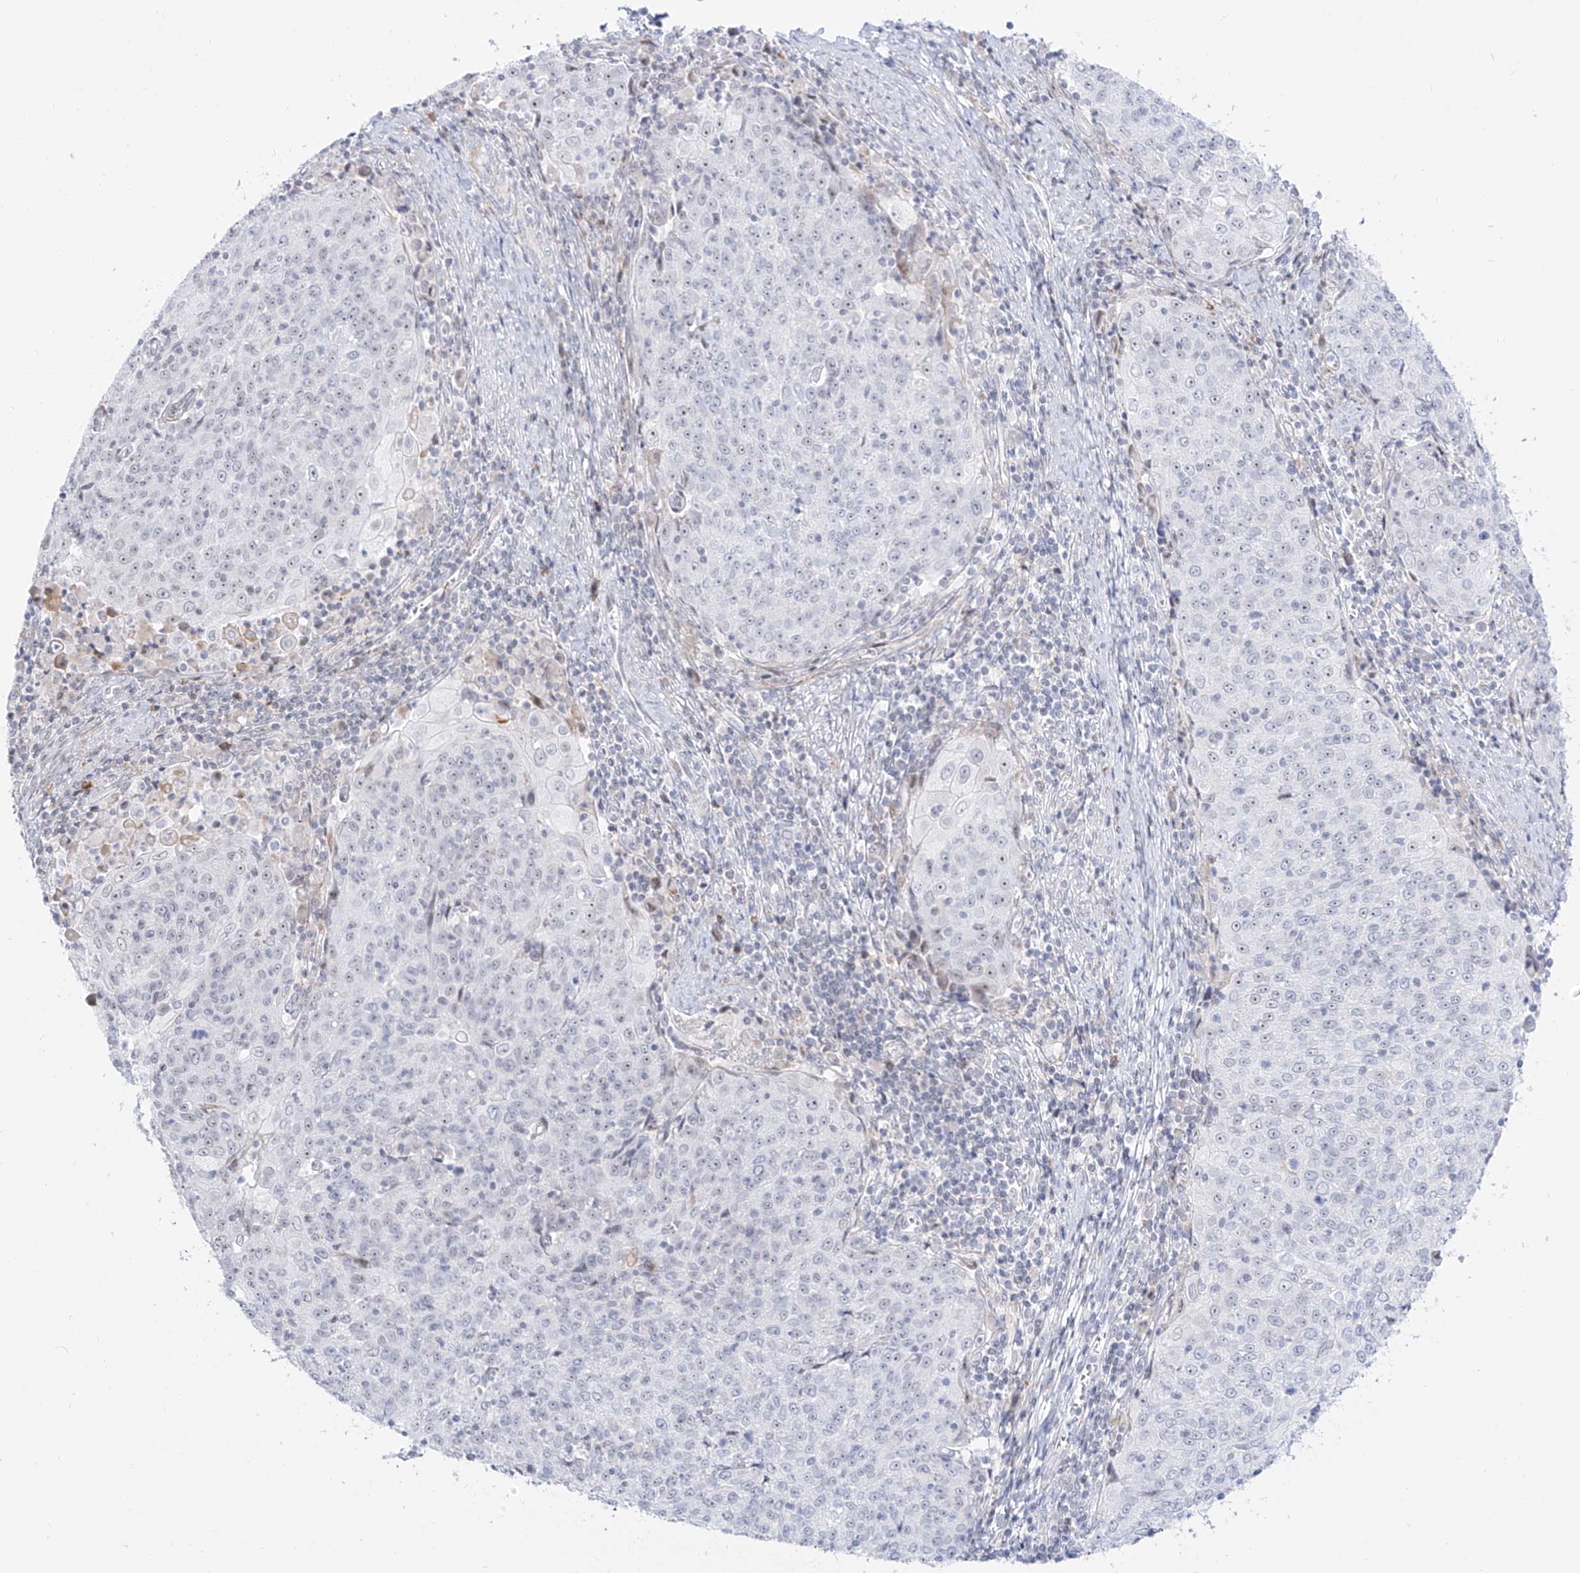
{"staining": {"intensity": "negative", "quantity": "none", "location": "none"}, "tissue": "cervical cancer", "cell_type": "Tumor cells", "image_type": "cancer", "snomed": [{"axis": "morphology", "description": "Squamous cell carcinoma, NOS"}, {"axis": "topography", "description": "Cervix"}], "caption": "A micrograph of human squamous cell carcinoma (cervical) is negative for staining in tumor cells.", "gene": "ZNF180", "patient": {"sex": "female", "age": 48}}